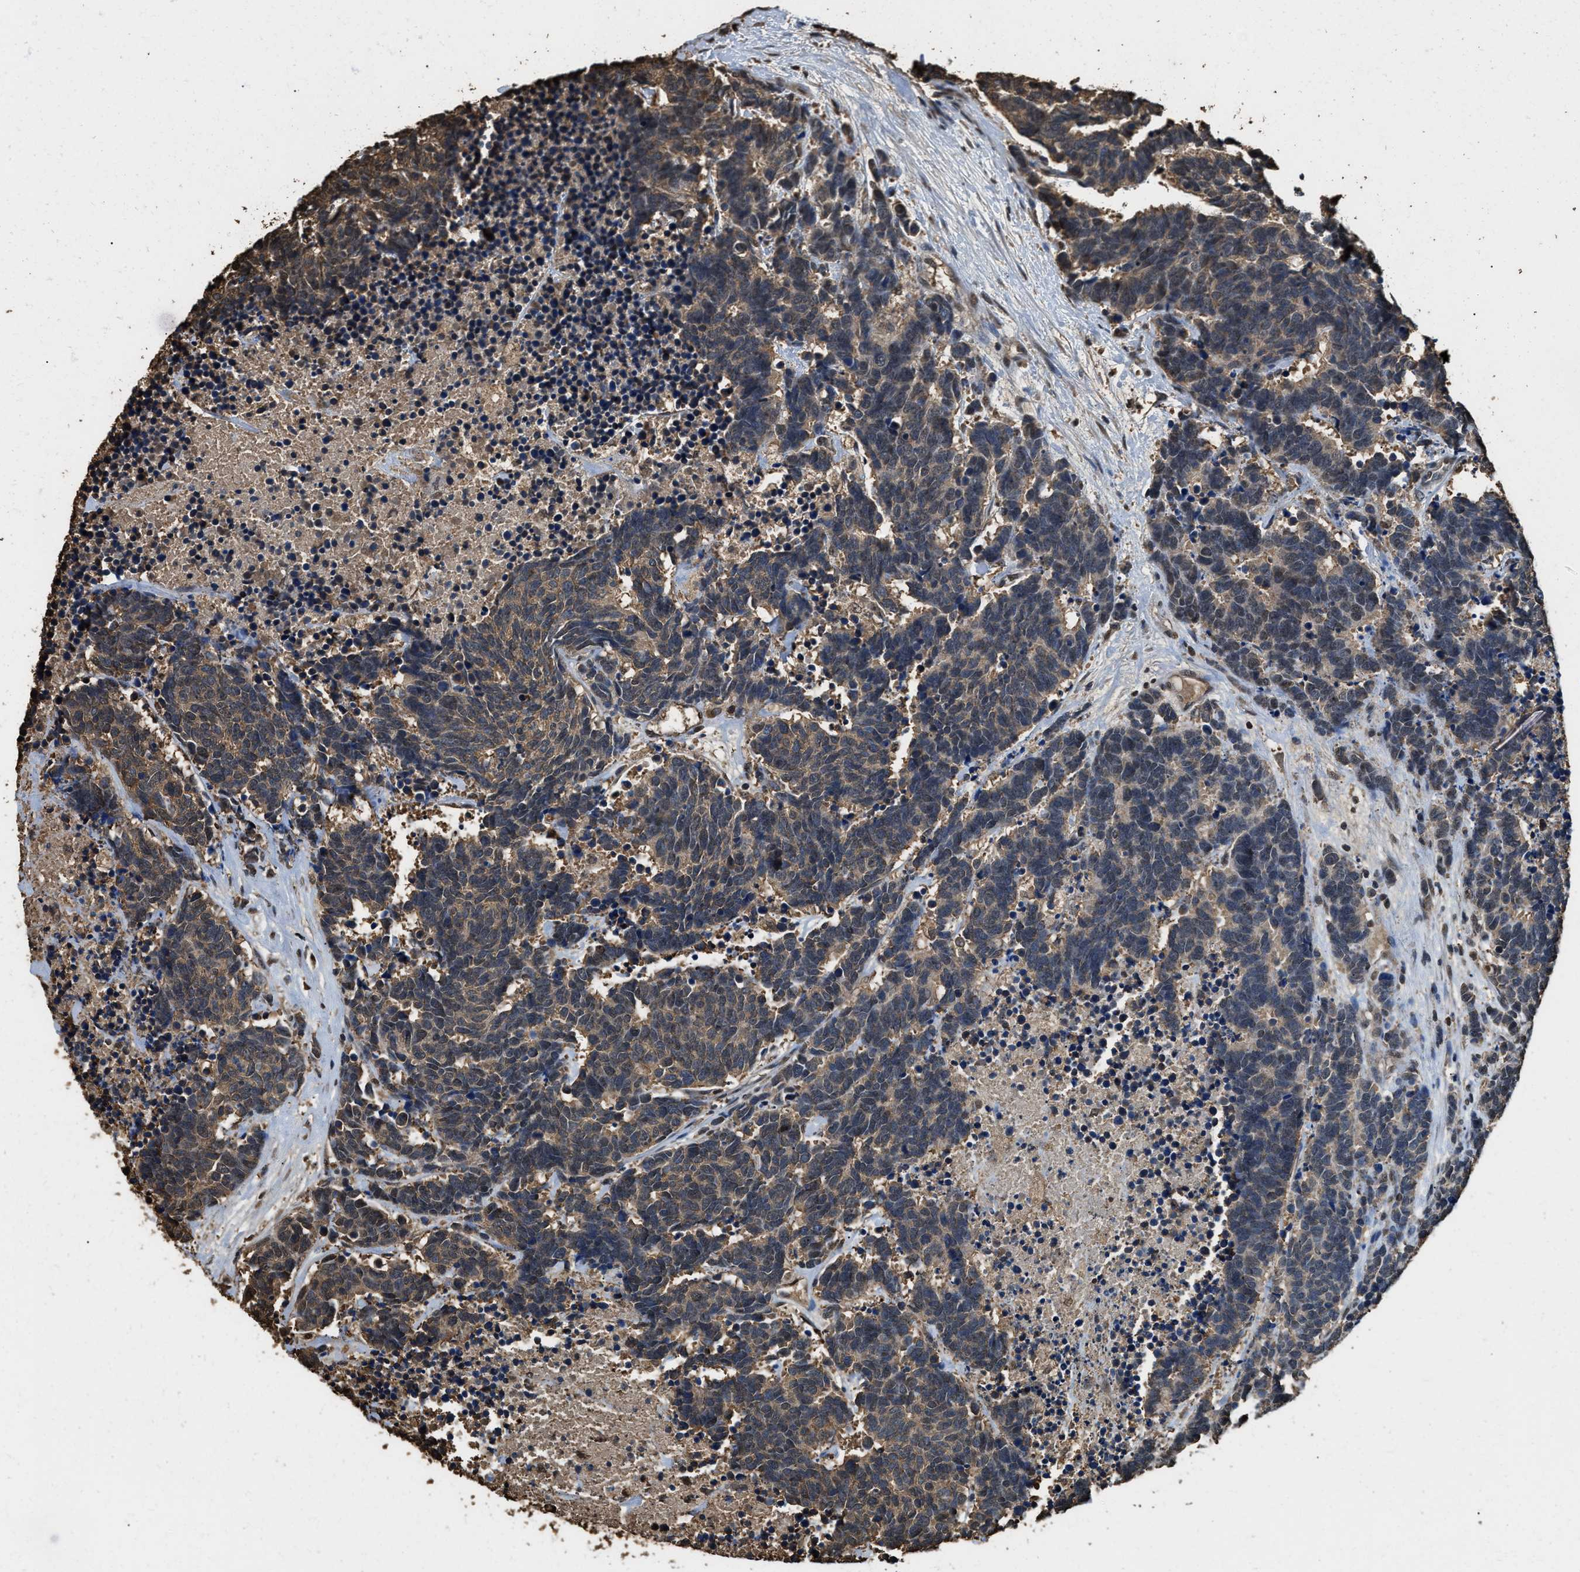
{"staining": {"intensity": "weak", "quantity": ">75%", "location": "cytoplasmic/membranous"}, "tissue": "carcinoid", "cell_type": "Tumor cells", "image_type": "cancer", "snomed": [{"axis": "morphology", "description": "Carcinoma, NOS"}, {"axis": "morphology", "description": "Carcinoid, malignant, NOS"}, {"axis": "topography", "description": "Urinary bladder"}], "caption": "Carcinoid stained with IHC exhibits weak cytoplasmic/membranous staining in approximately >75% of tumor cells.", "gene": "GAPDH", "patient": {"sex": "male", "age": 57}}